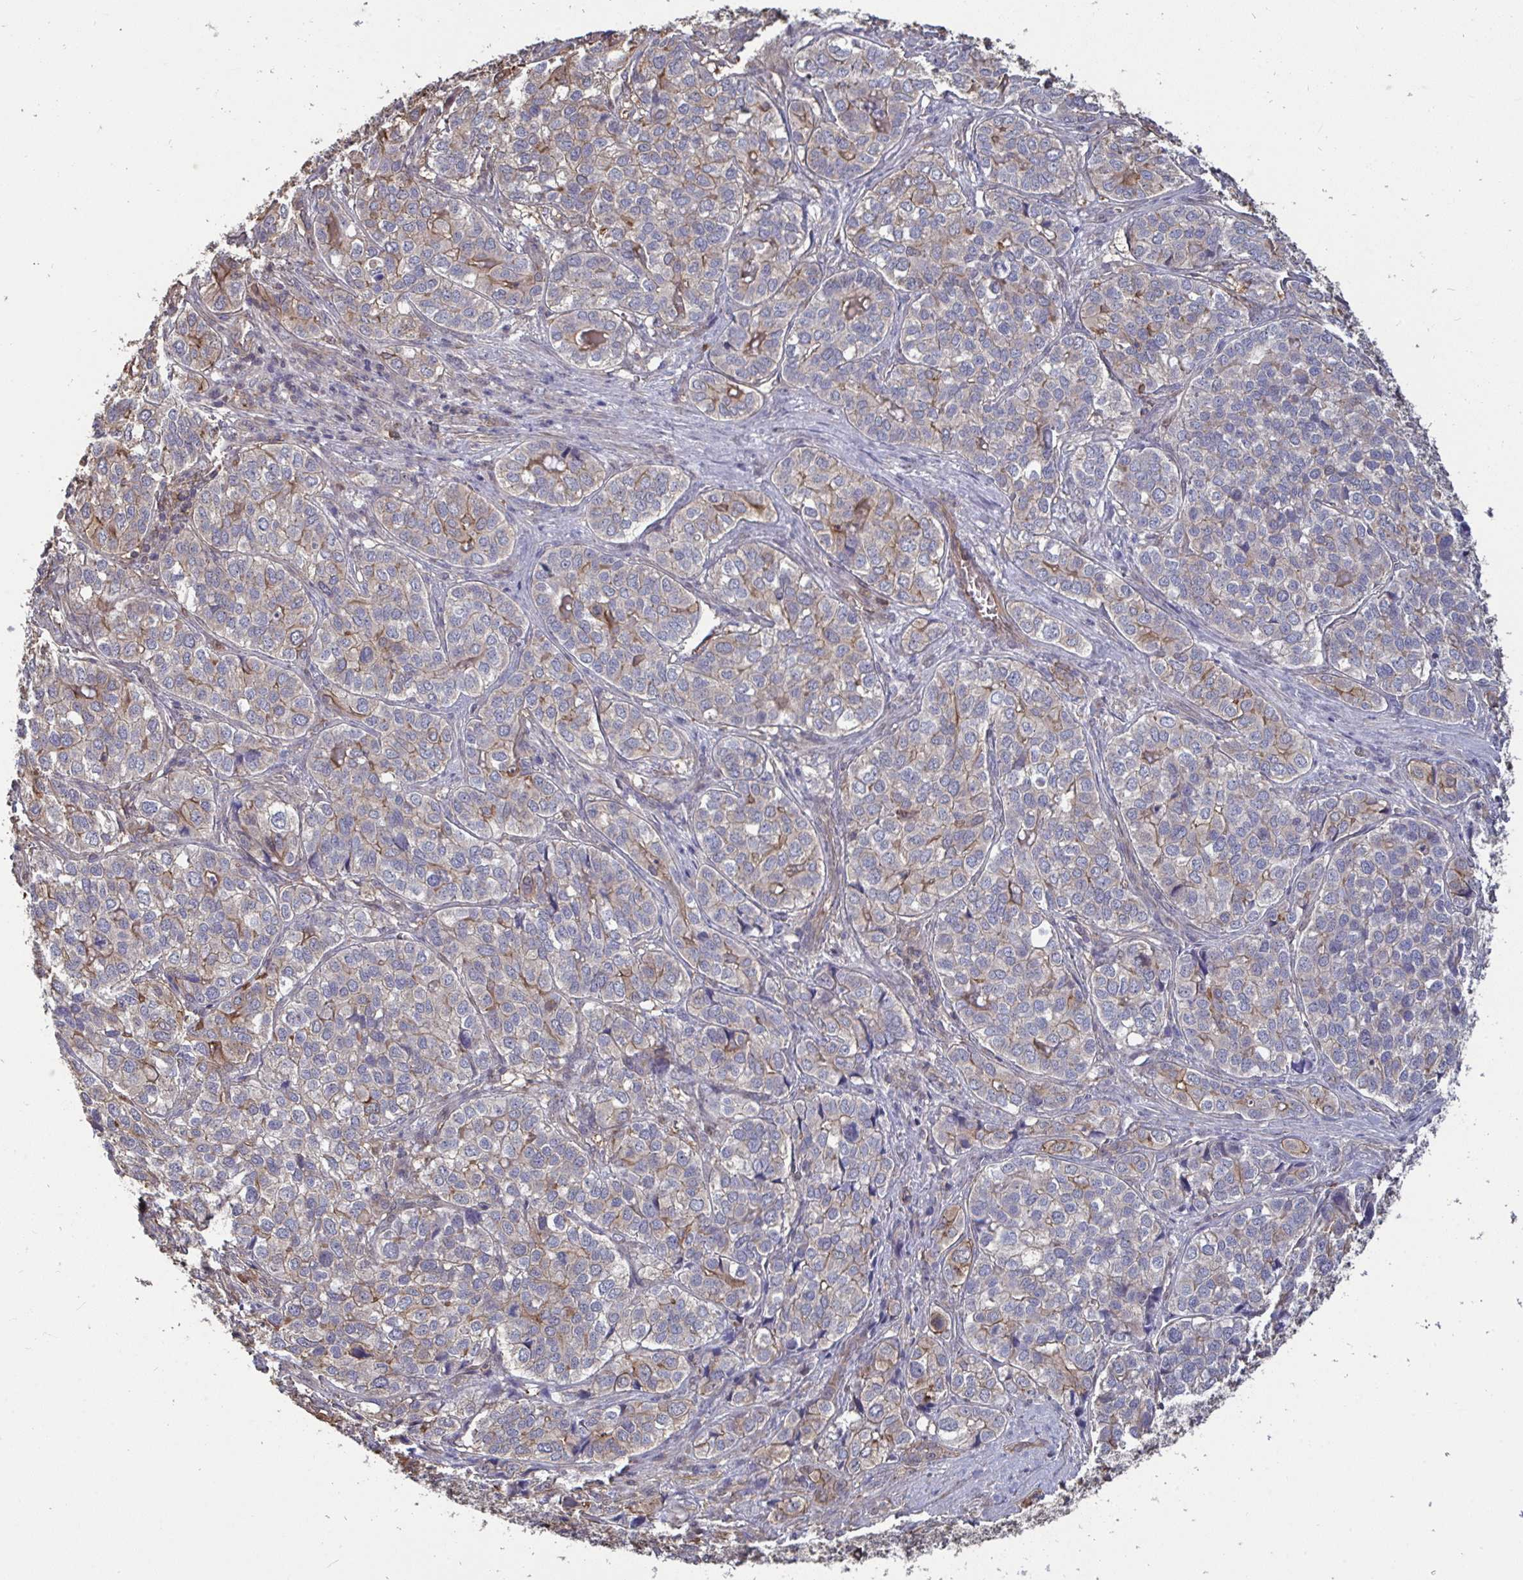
{"staining": {"intensity": "negative", "quantity": "none", "location": "none"}, "tissue": "liver cancer", "cell_type": "Tumor cells", "image_type": "cancer", "snomed": [{"axis": "morphology", "description": "Cholangiocarcinoma"}, {"axis": "topography", "description": "Liver"}], "caption": "Liver cancer (cholangiocarcinoma) stained for a protein using immunohistochemistry (IHC) reveals no expression tumor cells.", "gene": "ISCU", "patient": {"sex": "male", "age": 56}}